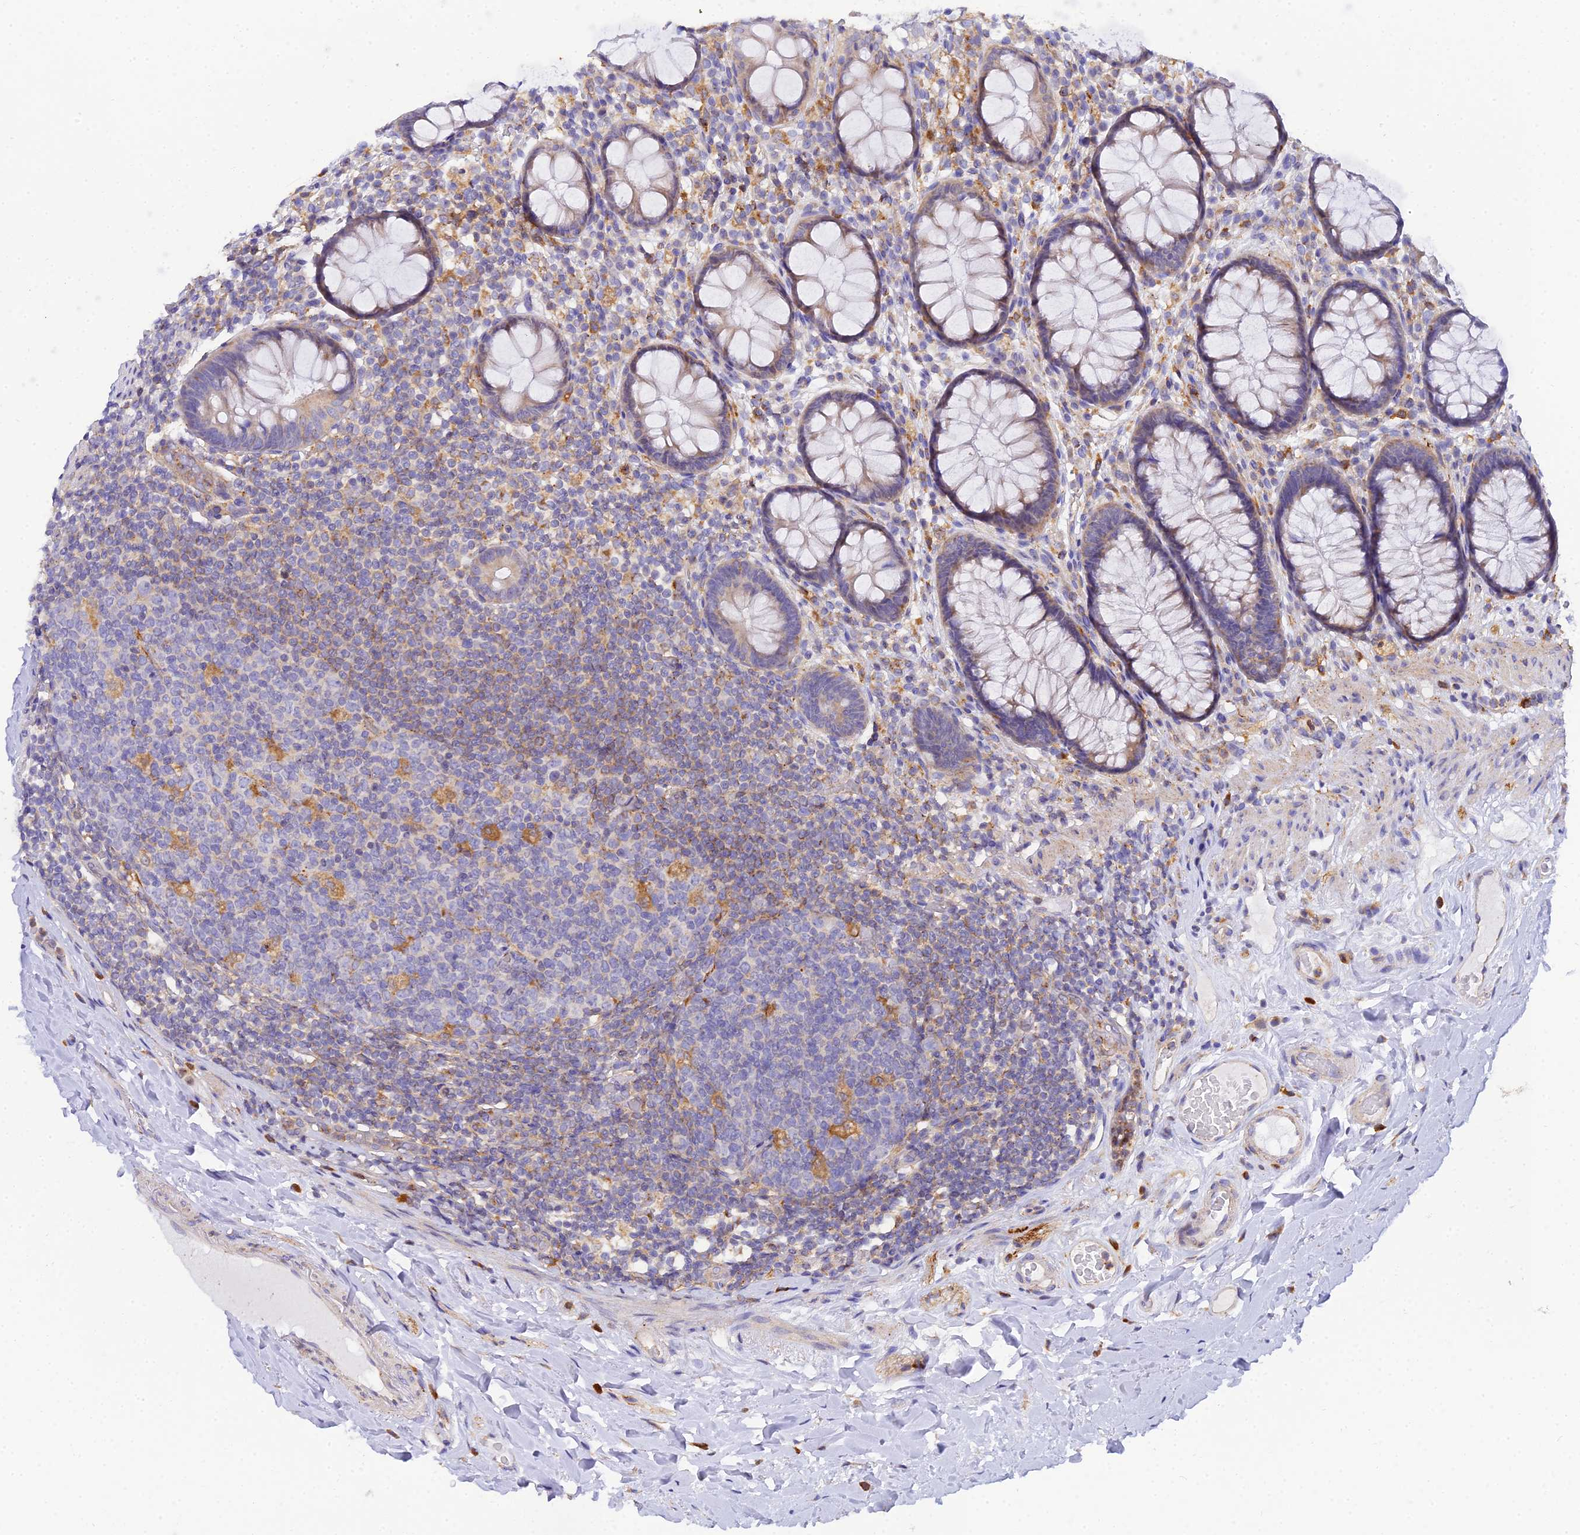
{"staining": {"intensity": "moderate", "quantity": "<25%", "location": "cytoplasmic/membranous"}, "tissue": "rectum", "cell_type": "Glandular cells", "image_type": "normal", "snomed": [{"axis": "morphology", "description": "Normal tissue, NOS"}, {"axis": "topography", "description": "Rectum"}], "caption": "A brown stain highlights moderate cytoplasmic/membranous staining of a protein in glandular cells of normal human rectum.", "gene": "ARL8A", "patient": {"sex": "male", "age": 83}}